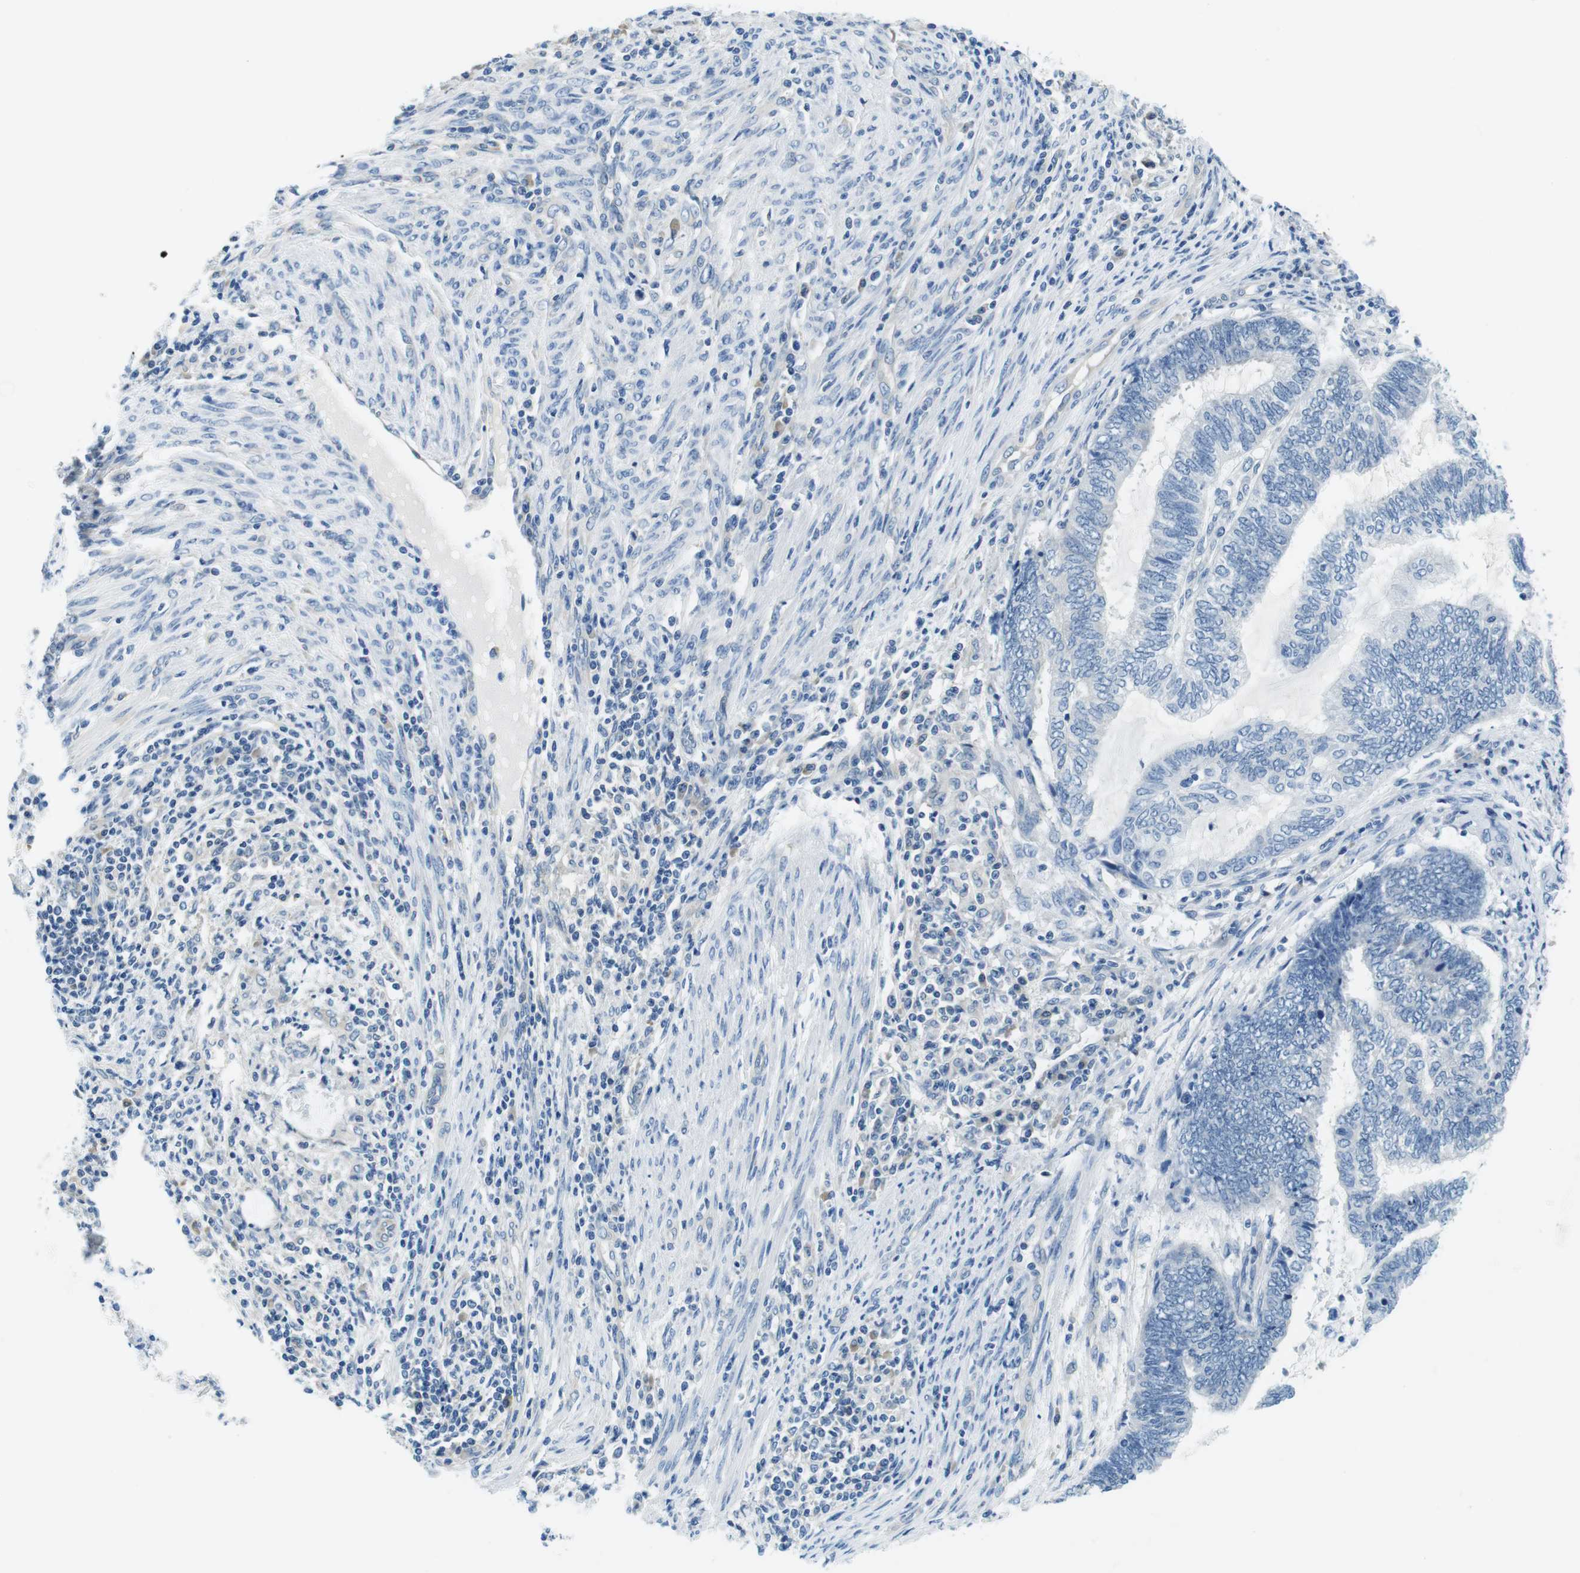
{"staining": {"intensity": "negative", "quantity": "none", "location": "none"}, "tissue": "endometrial cancer", "cell_type": "Tumor cells", "image_type": "cancer", "snomed": [{"axis": "morphology", "description": "Adenocarcinoma, NOS"}, {"axis": "topography", "description": "Uterus"}, {"axis": "topography", "description": "Endometrium"}], "caption": "Histopathology image shows no protein expression in tumor cells of endometrial cancer (adenocarcinoma) tissue.", "gene": "EIF2B5", "patient": {"sex": "female", "age": 70}}